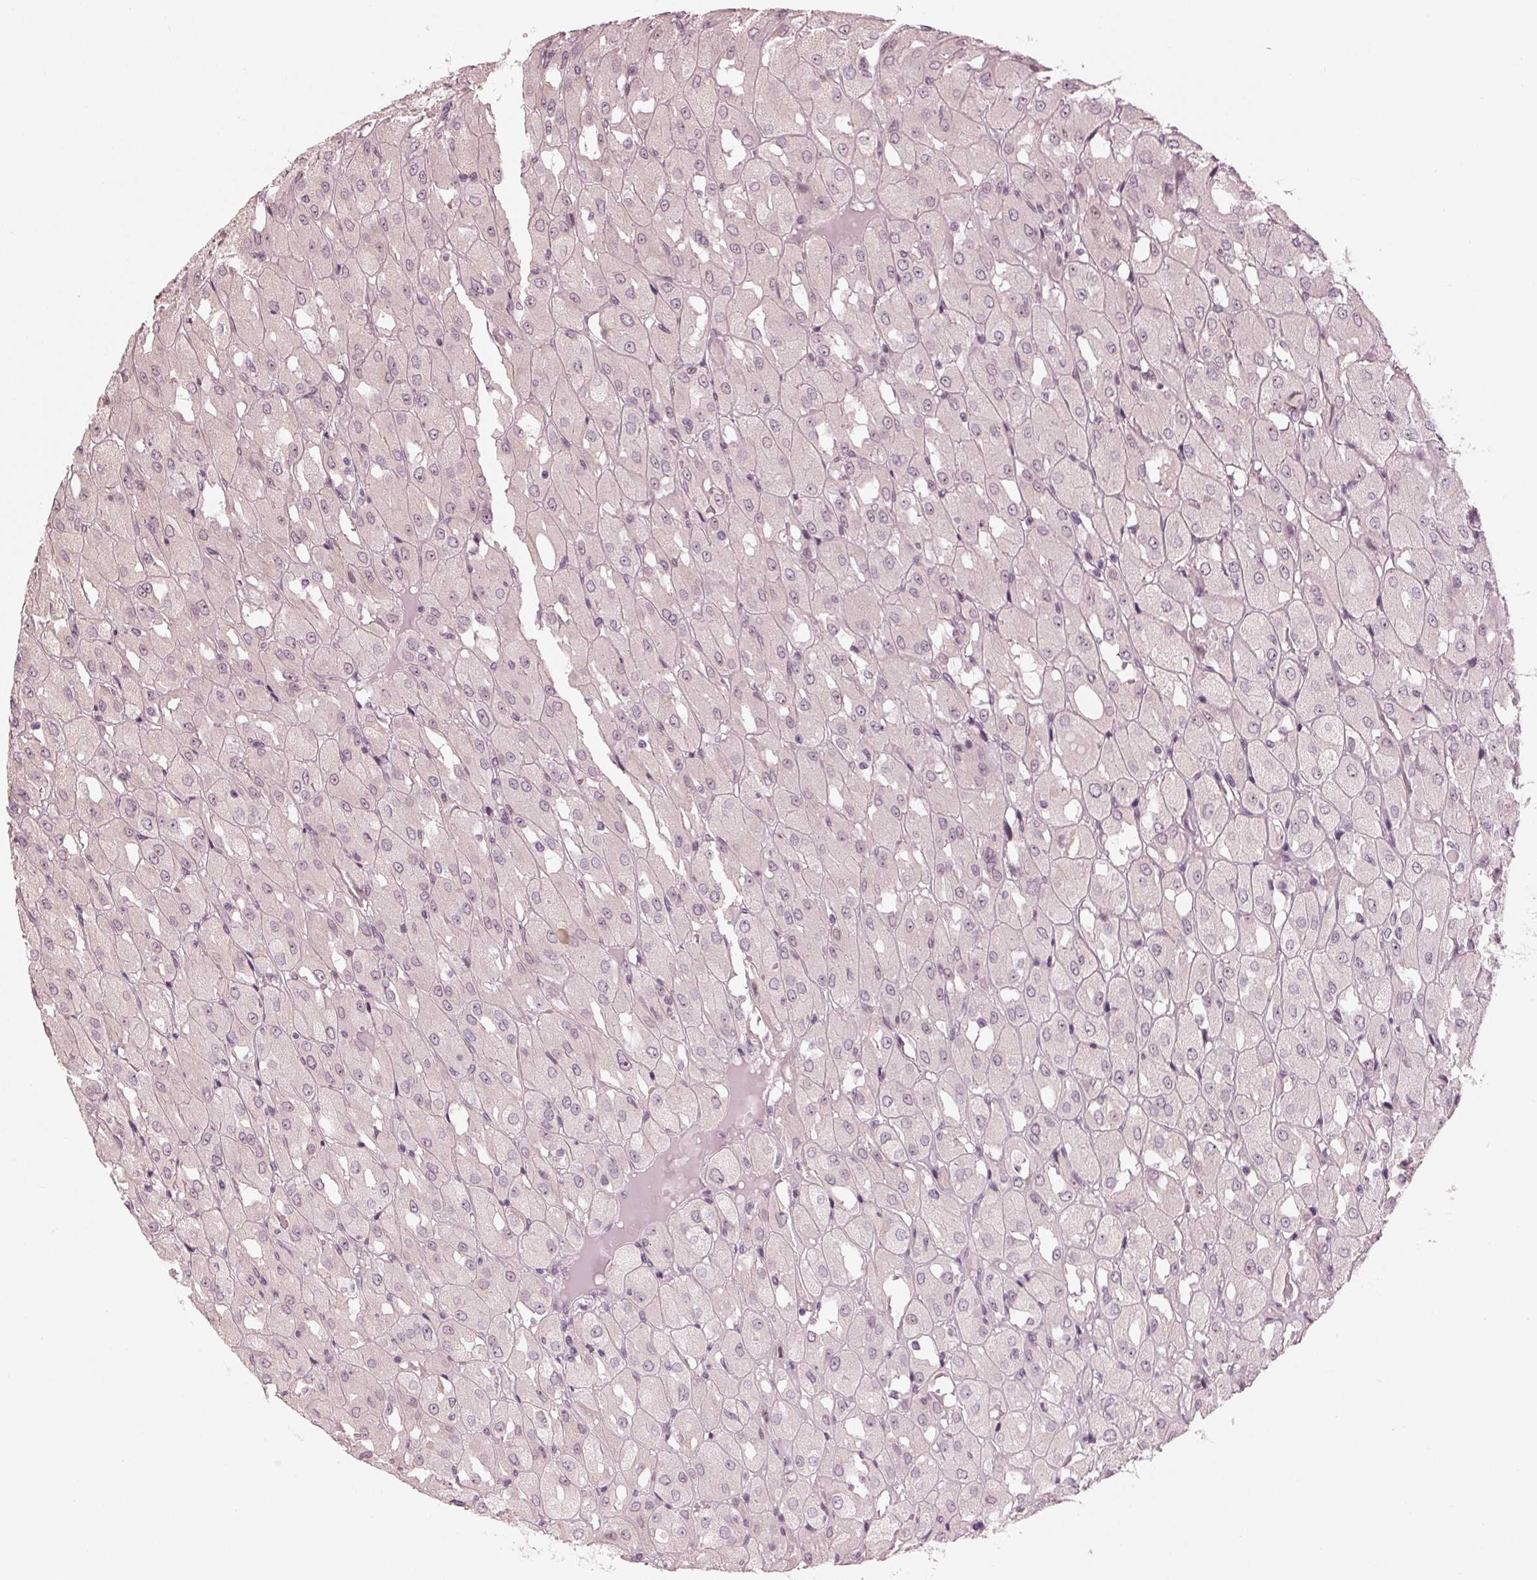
{"staining": {"intensity": "negative", "quantity": "none", "location": "none"}, "tissue": "renal cancer", "cell_type": "Tumor cells", "image_type": "cancer", "snomed": [{"axis": "morphology", "description": "Adenocarcinoma, NOS"}, {"axis": "topography", "description": "Kidney"}], "caption": "Renal cancer (adenocarcinoma) was stained to show a protein in brown. There is no significant staining in tumor cells.", "gene": "ADPRHL1", "patient": {"sex": "male", "age": 72}}